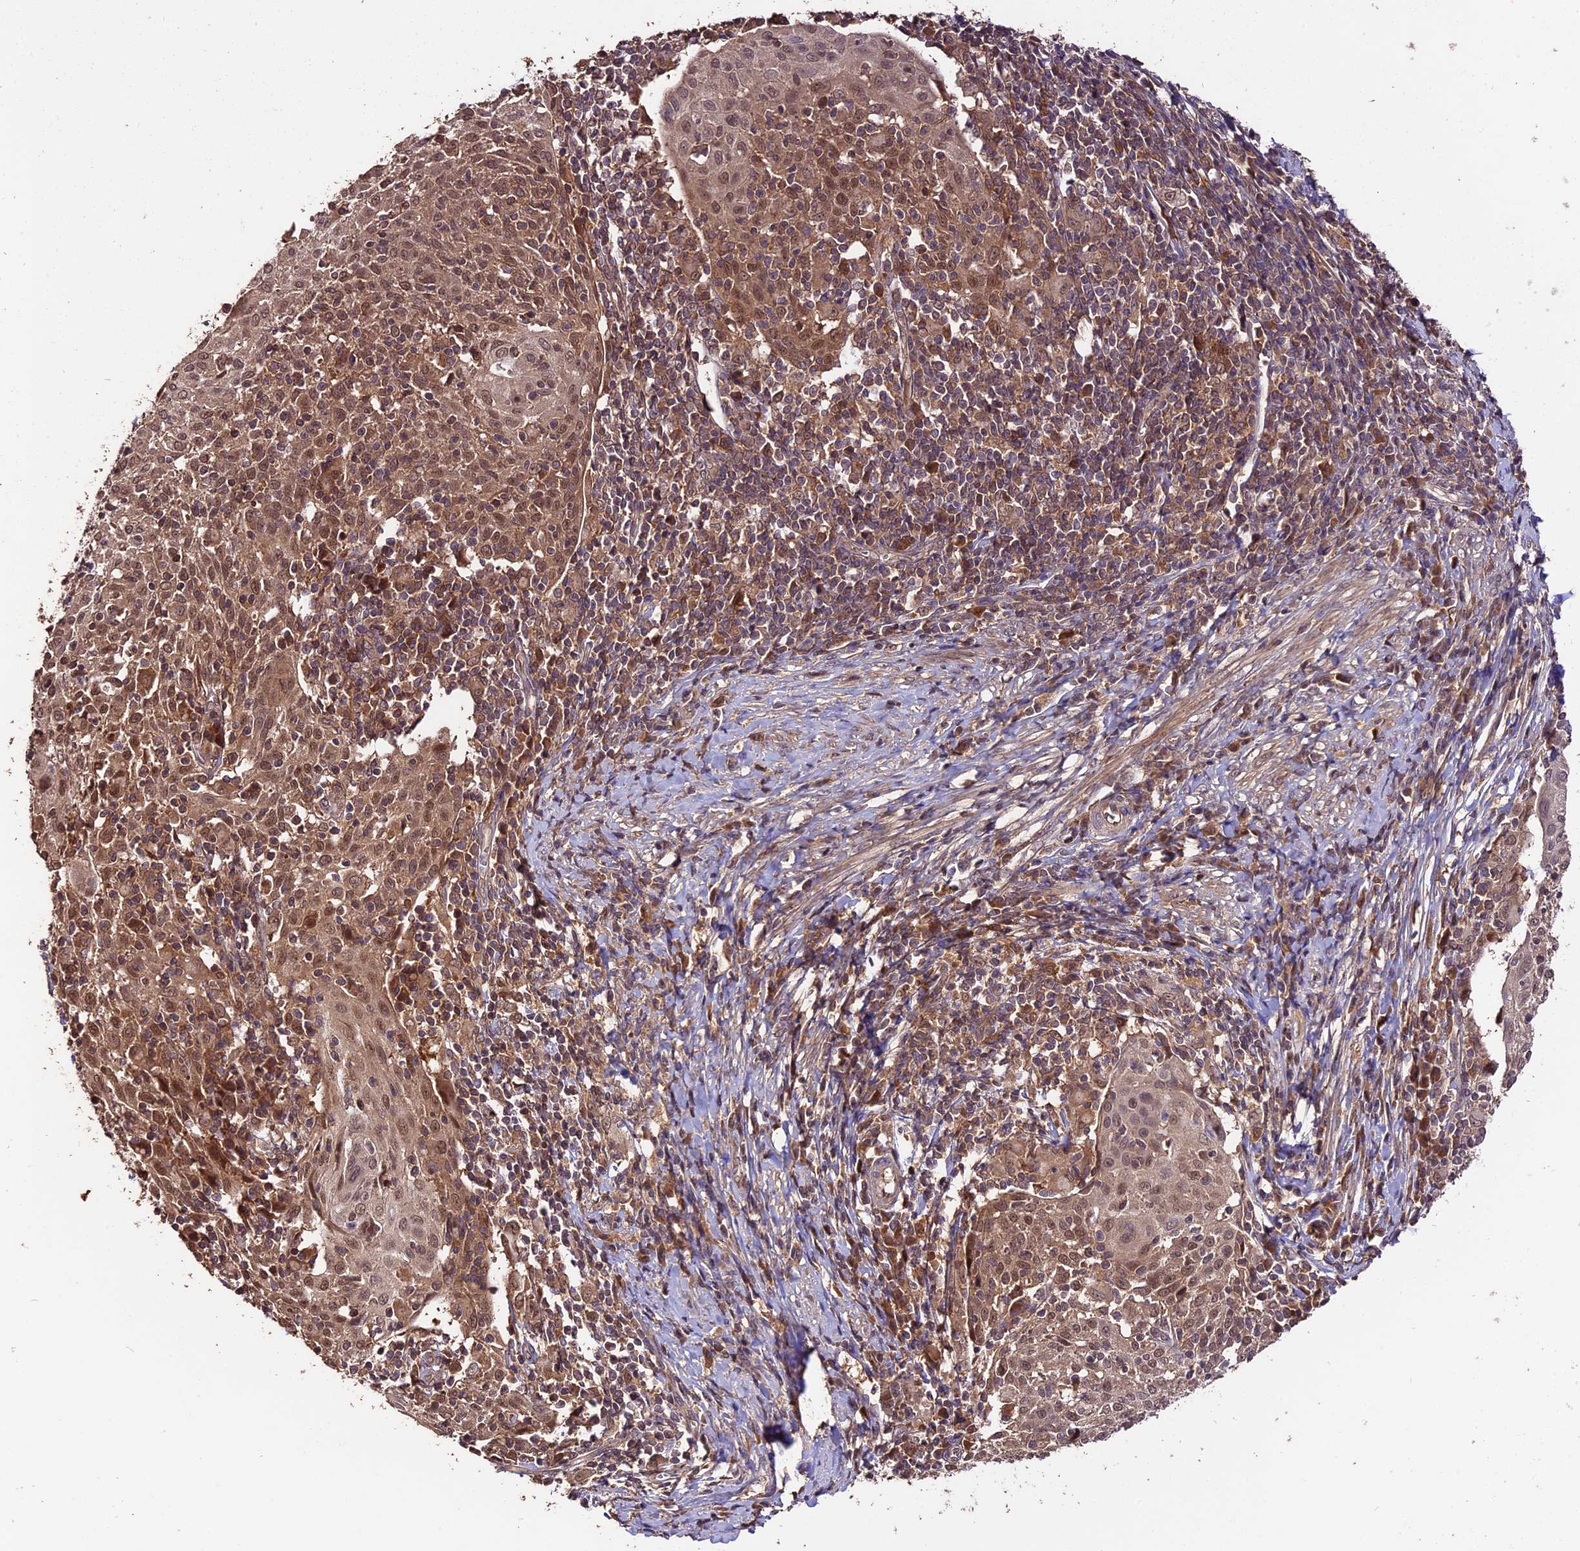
{"staining": {"intensity": "moderate", "quantity": ">75%", "location": "cytoplasmic/membranous,nuclear"}, "tissue": "cervical cancer", "cell_type": "Tumor cells", "image_type": "cancer", "snomed": [{"axis": "morphology", "description": "Squamous cell carcinoma, NOS"}, {"axis": "topography", "description": "Cervix"}], "caption": "IHC photomicrograph of neoplastic tissue: human cervical squamous cell carcinoma stained using IHC demonstrates medium levels of moderate protein expression localized specifically in the cytoplasmic/membranous and nuclear of tumor cells, appearing as a cytoplasmic/membranous and nuclear brown color.", "gene": "TRMT1", "patient": {"sex": "female", "age": 52}}